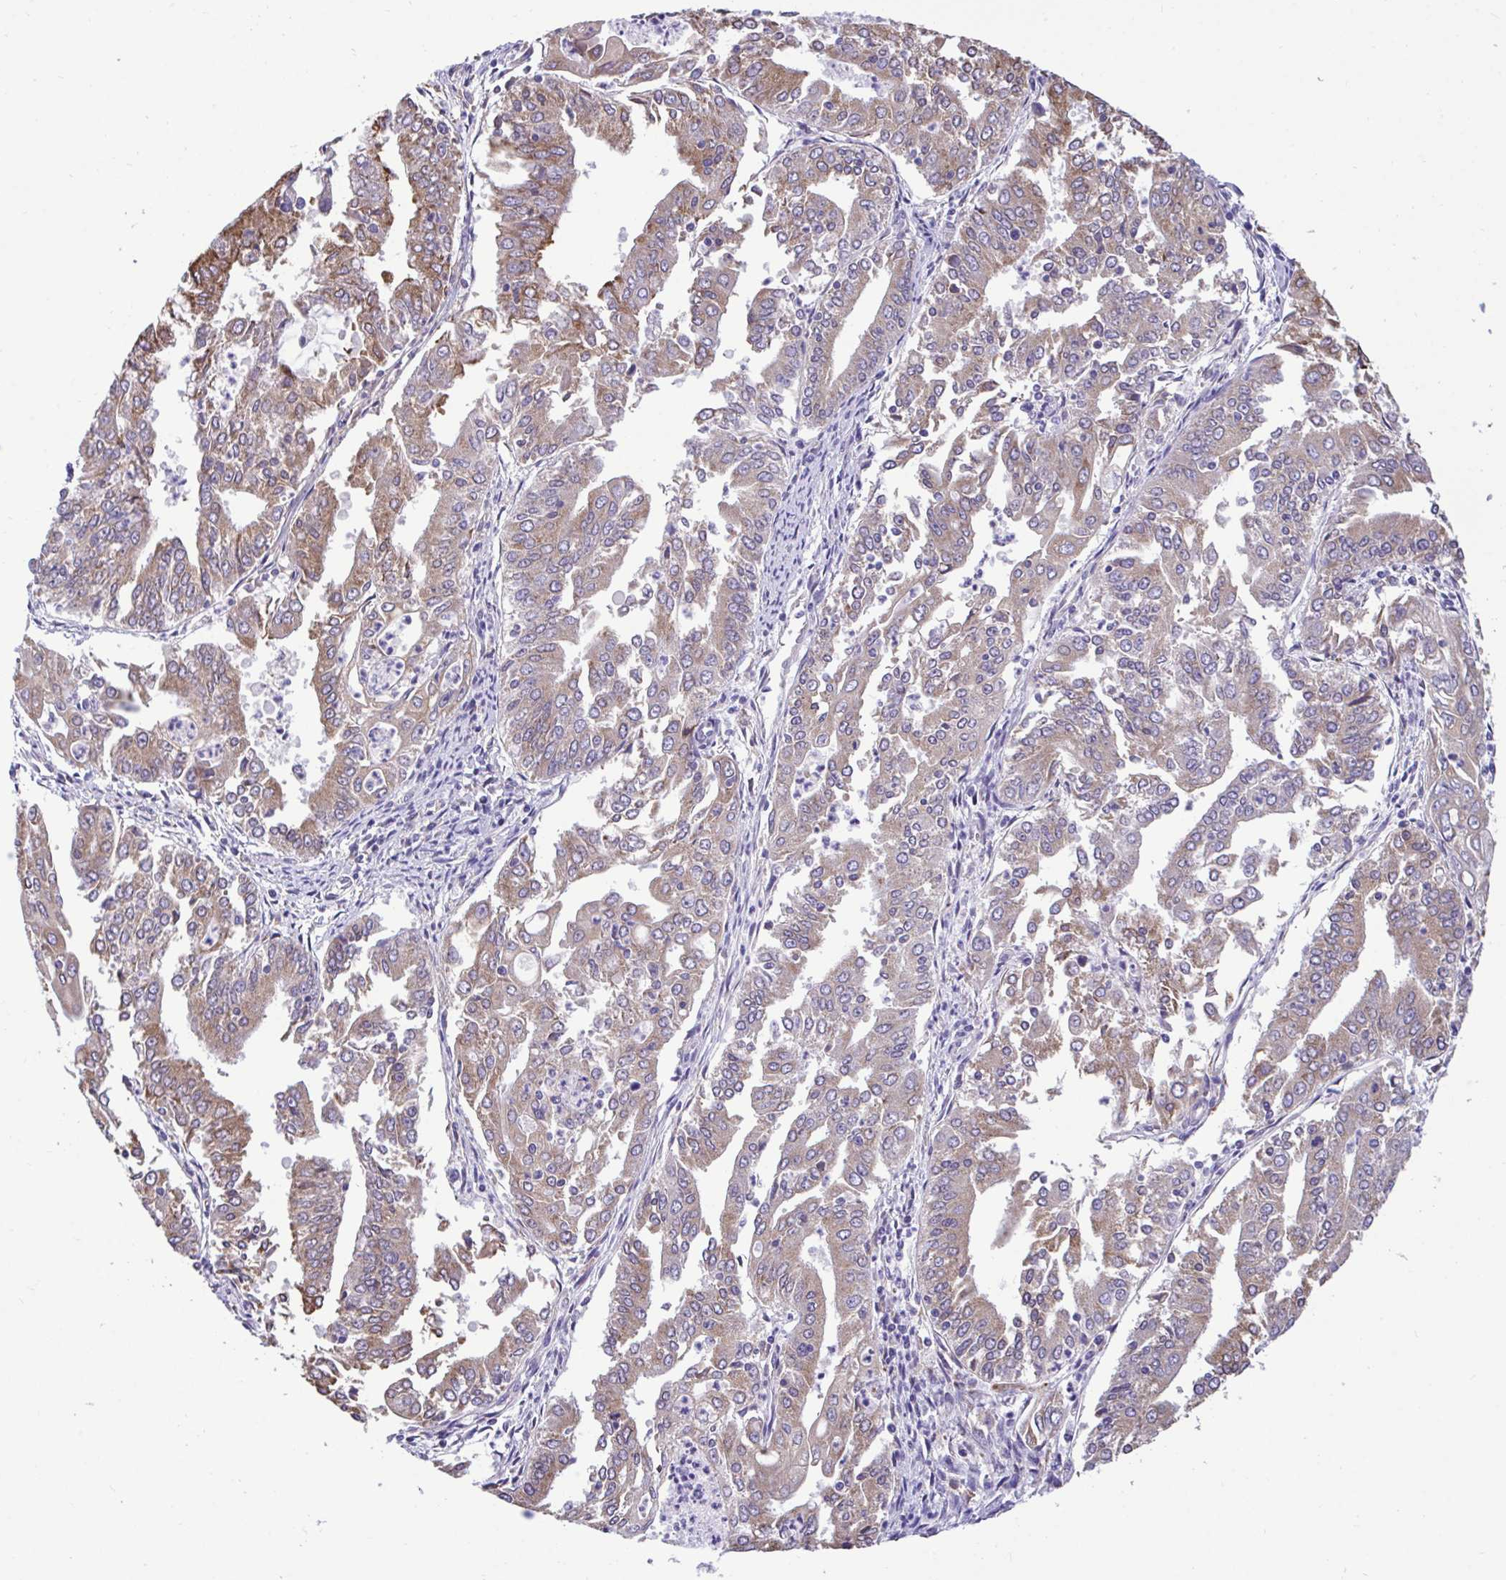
{"staining": {"intensity": "moderate", "quantity": "25%-75%", "location": "cytoplasmic/membranous"}, "tissue": "cervical cancer", "cell_type": "Tumor cells", "image_type": "cancer", "snomed": [{"axis": "morphology", "description": "Adenocarcinoma, NOS"}, {"axis": "topography", "description": "Cervix"}], "caption": "Human adenocarcinoma (cervical) stained with a protein marker shows moderate staining in tumor cells.", "gene": "PIGK", "patient": {"sex": "female", "age": 56}}